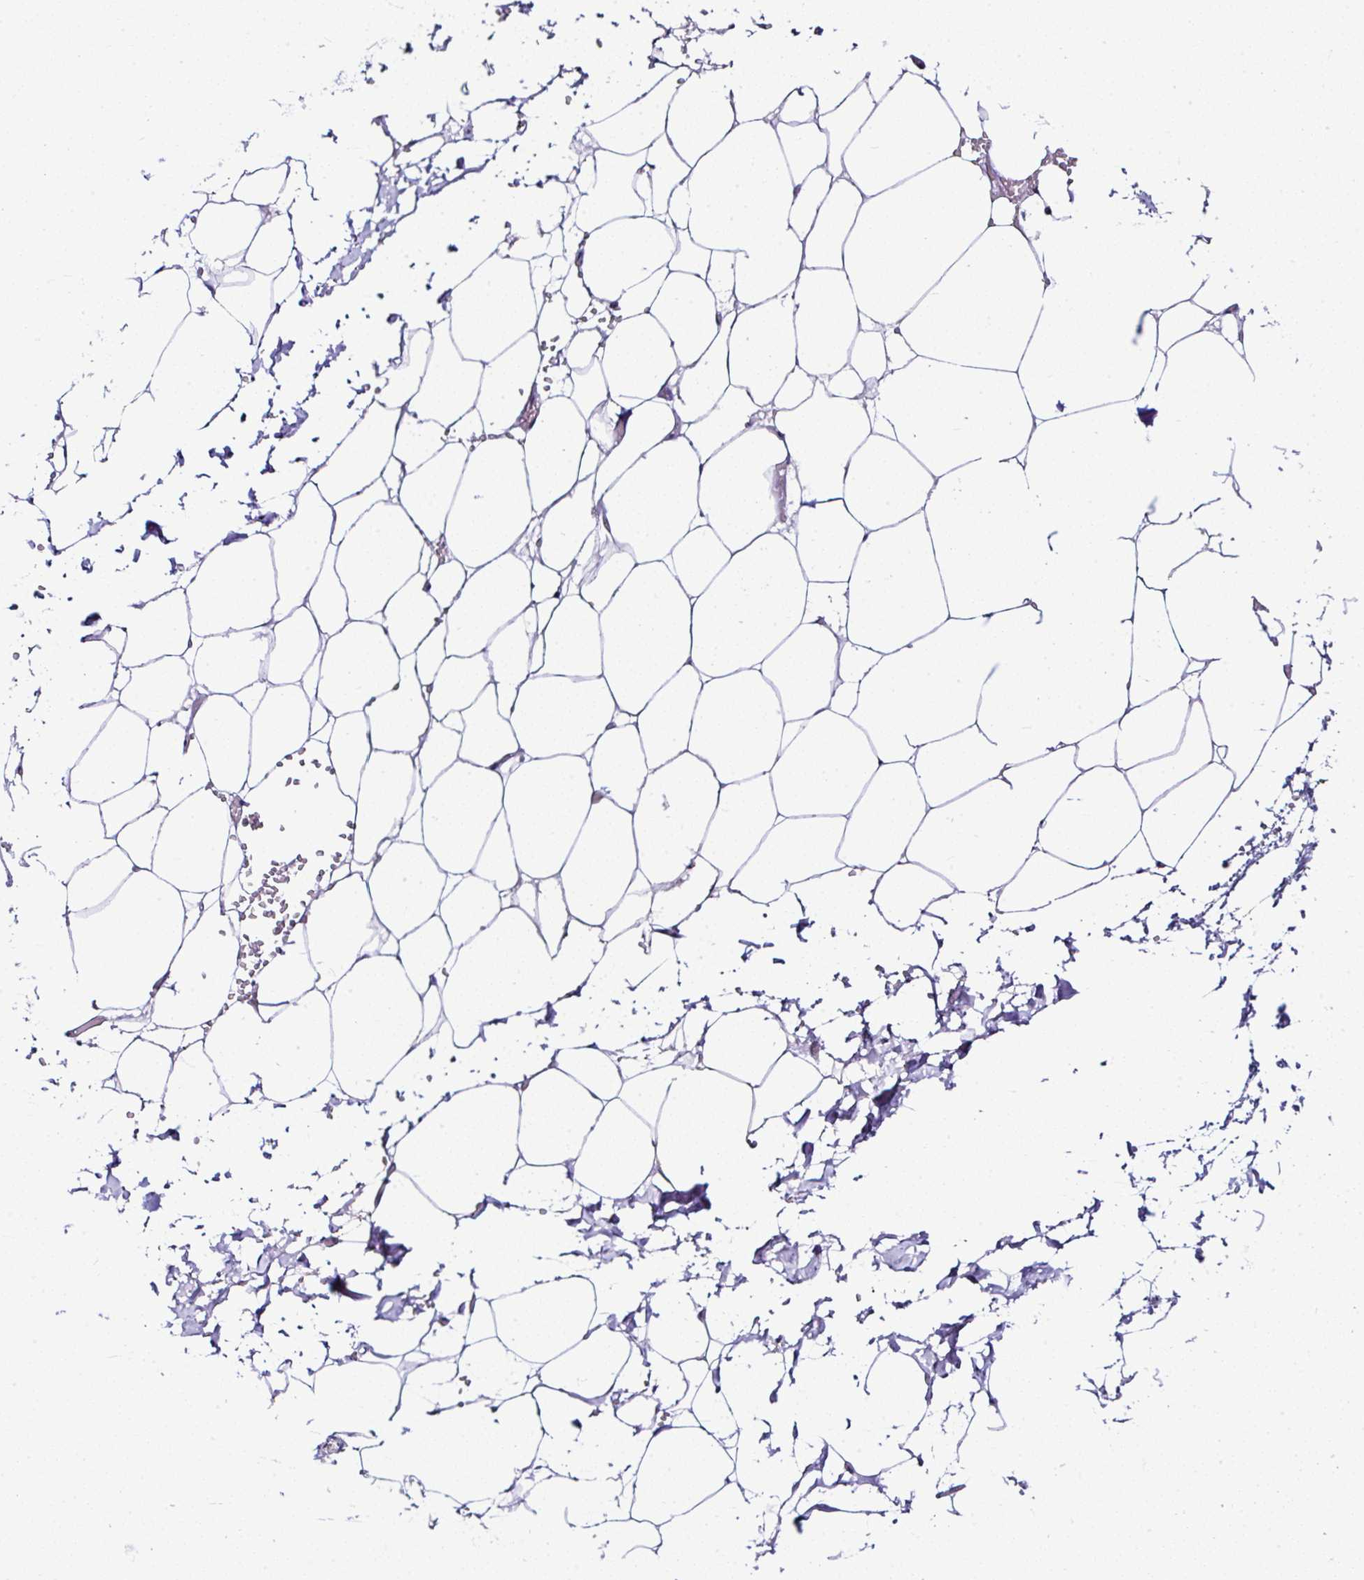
{"staining": {"intensity": "negative", "quantity": "none", "location": "none"}, "tissue": "adipose tissue", "cell_type": "Adipocytes", "image_type": "normal", "snomed": [{"axis": "morphology", "description": "Normal tissue, NOS"}, {"axis": "topography", "description": "Adipose tissue"}, {"axis": "topography", "description": "Vascular tissue"}, {"axis": "topography", "description": "Rectum"}, {"axis": "topography", "description": "Peripheral nerve tissue"}], "caption": "The histopathology image displays no staining of adipocytes in unremarkable adipose tissue.", "gene": "PTPN2", "patient": {"sex": "female", "age": 69}}